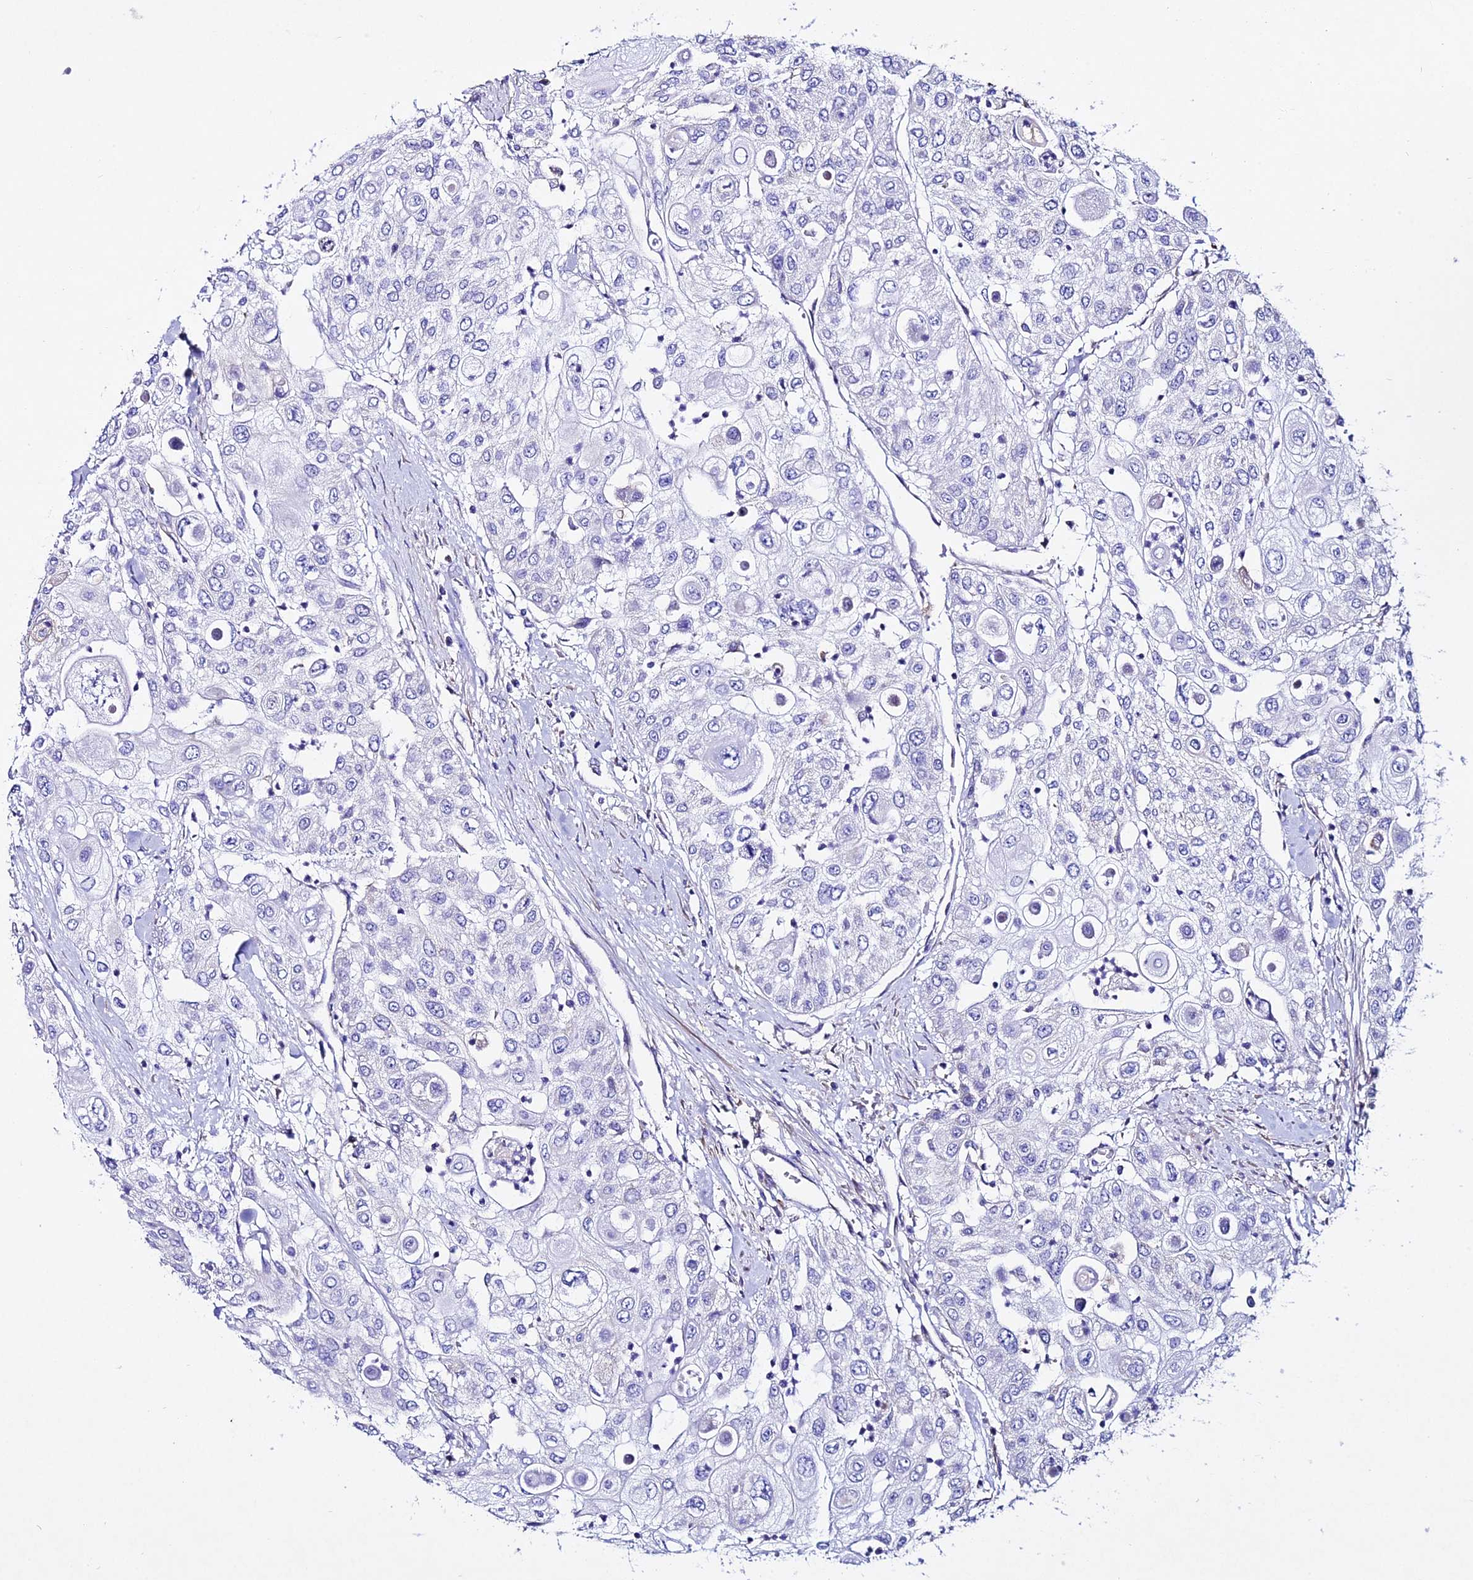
{"staining": {"intensity": "negative", "quantity": "none", "location": "none"}, "tissue": "urothelial cancer", "cell_type": "Tumor cells", "image_type": "cancer", "snomed": [{"axis": "morphology", "description": "Urothelial carcinoma, High grade"}, {"axis": "topography", "description": "Urinary bladder"}], "caption": "A micrograph of urothelial cancer stained for a protein exhibits no brown staining in tumor cells. (DAB IHC visualized using brightfield microscopy, high magnification).", "gene": "OR51Q1", "patient": {"sex": "female", "age": 79}}